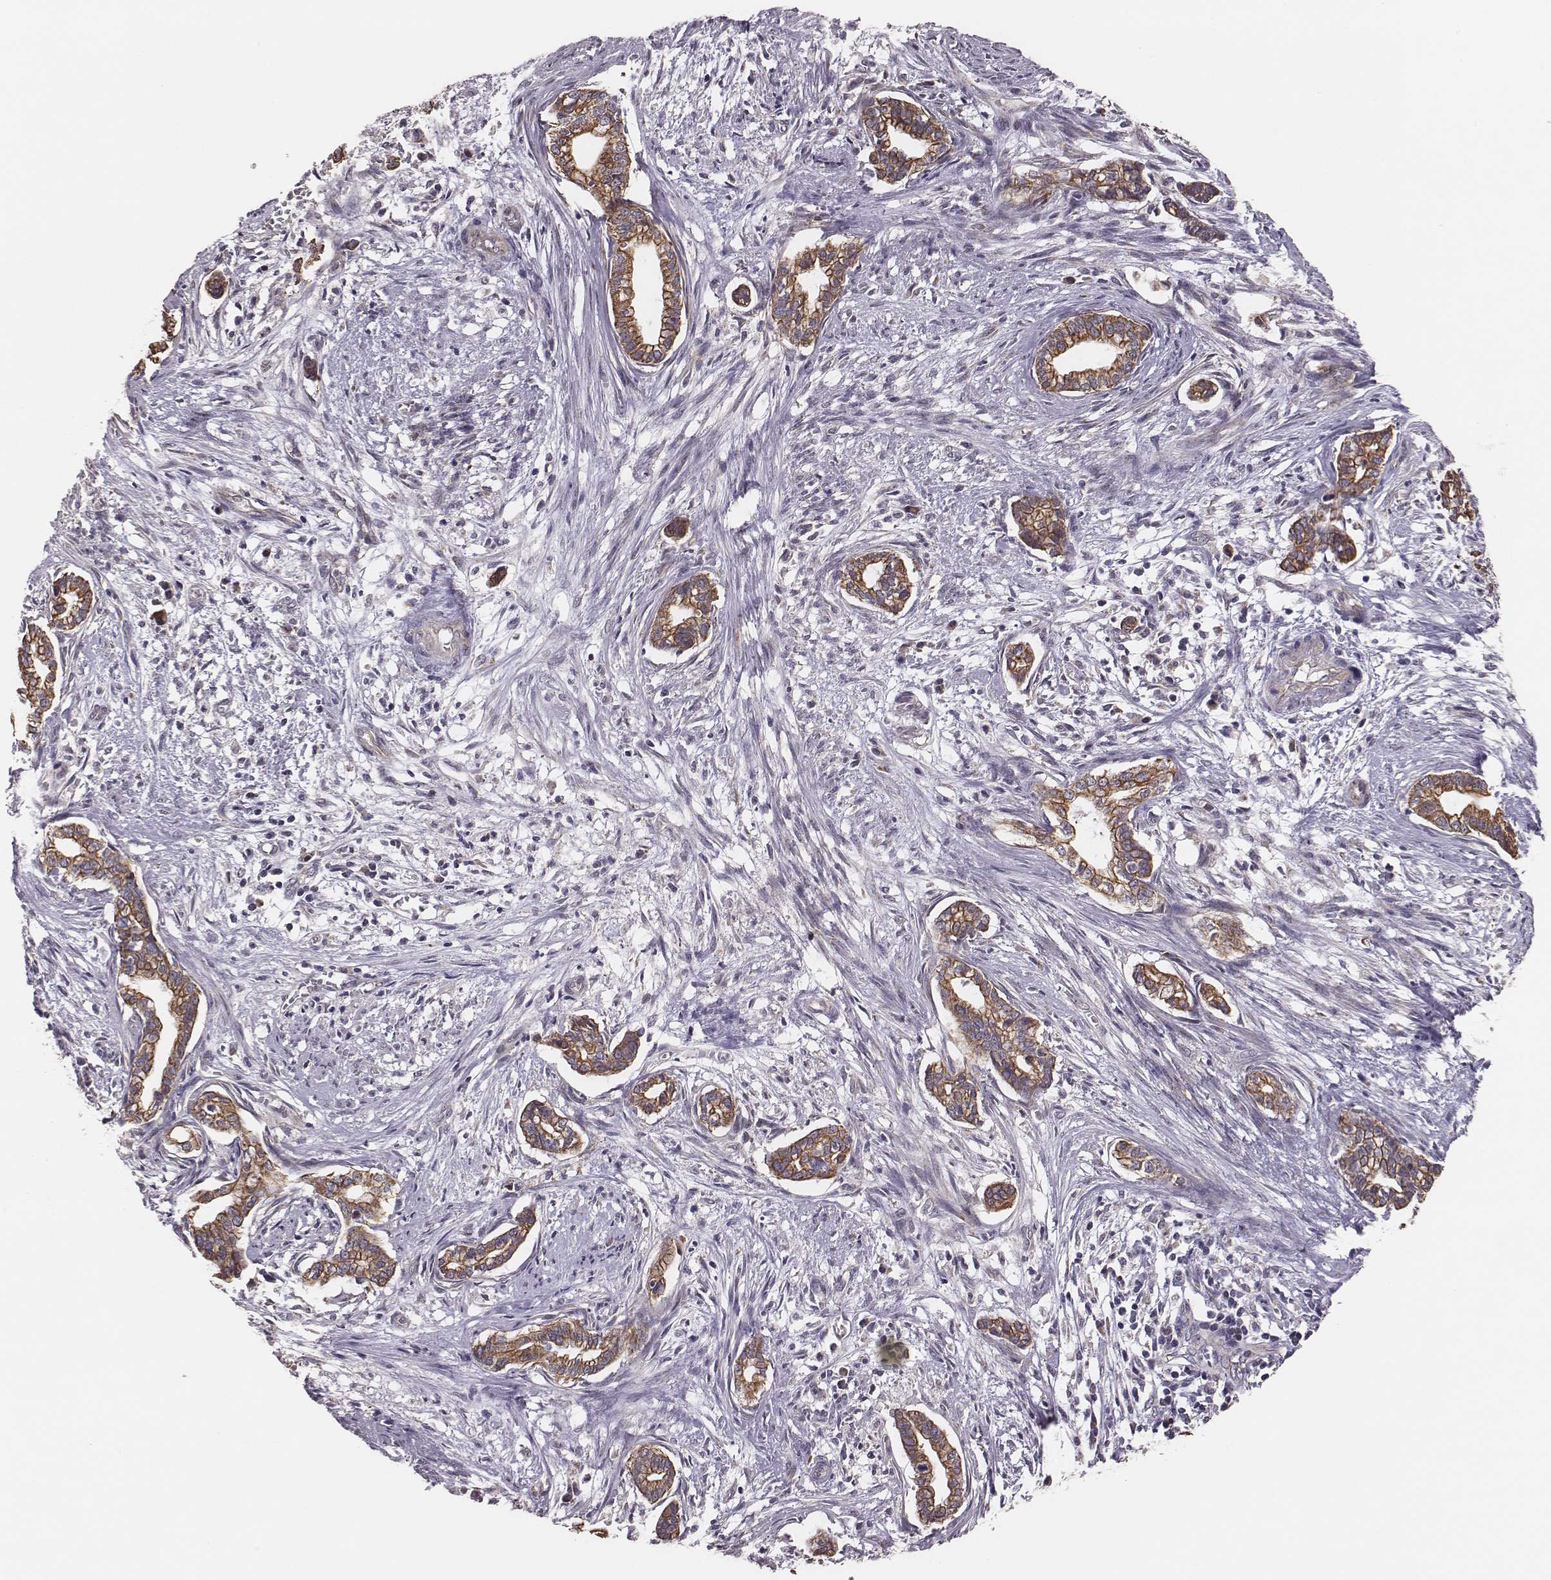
{"staining": {"intensity": "moderate", "quantity": ">75%", "location": "cytoplasmic/membranous"}, "tissue": "cervical cancer", "cell_type": "Tumor cells", "image_type": "cancer", "snomed": [{"axis": "morphology", "description": "Adenocarcinoma, NOS"}, {"axis": "topography", "description": "Cervix"}], "caption": "Tumor cells reveal moderate cytoplasmic/membranous expression in about >75% of cells in adenocarcinoma (cervical). Nuclei are stained in blue.", "gene": "HAVCR1", "patient": {"sex": "female", "age": 62}}